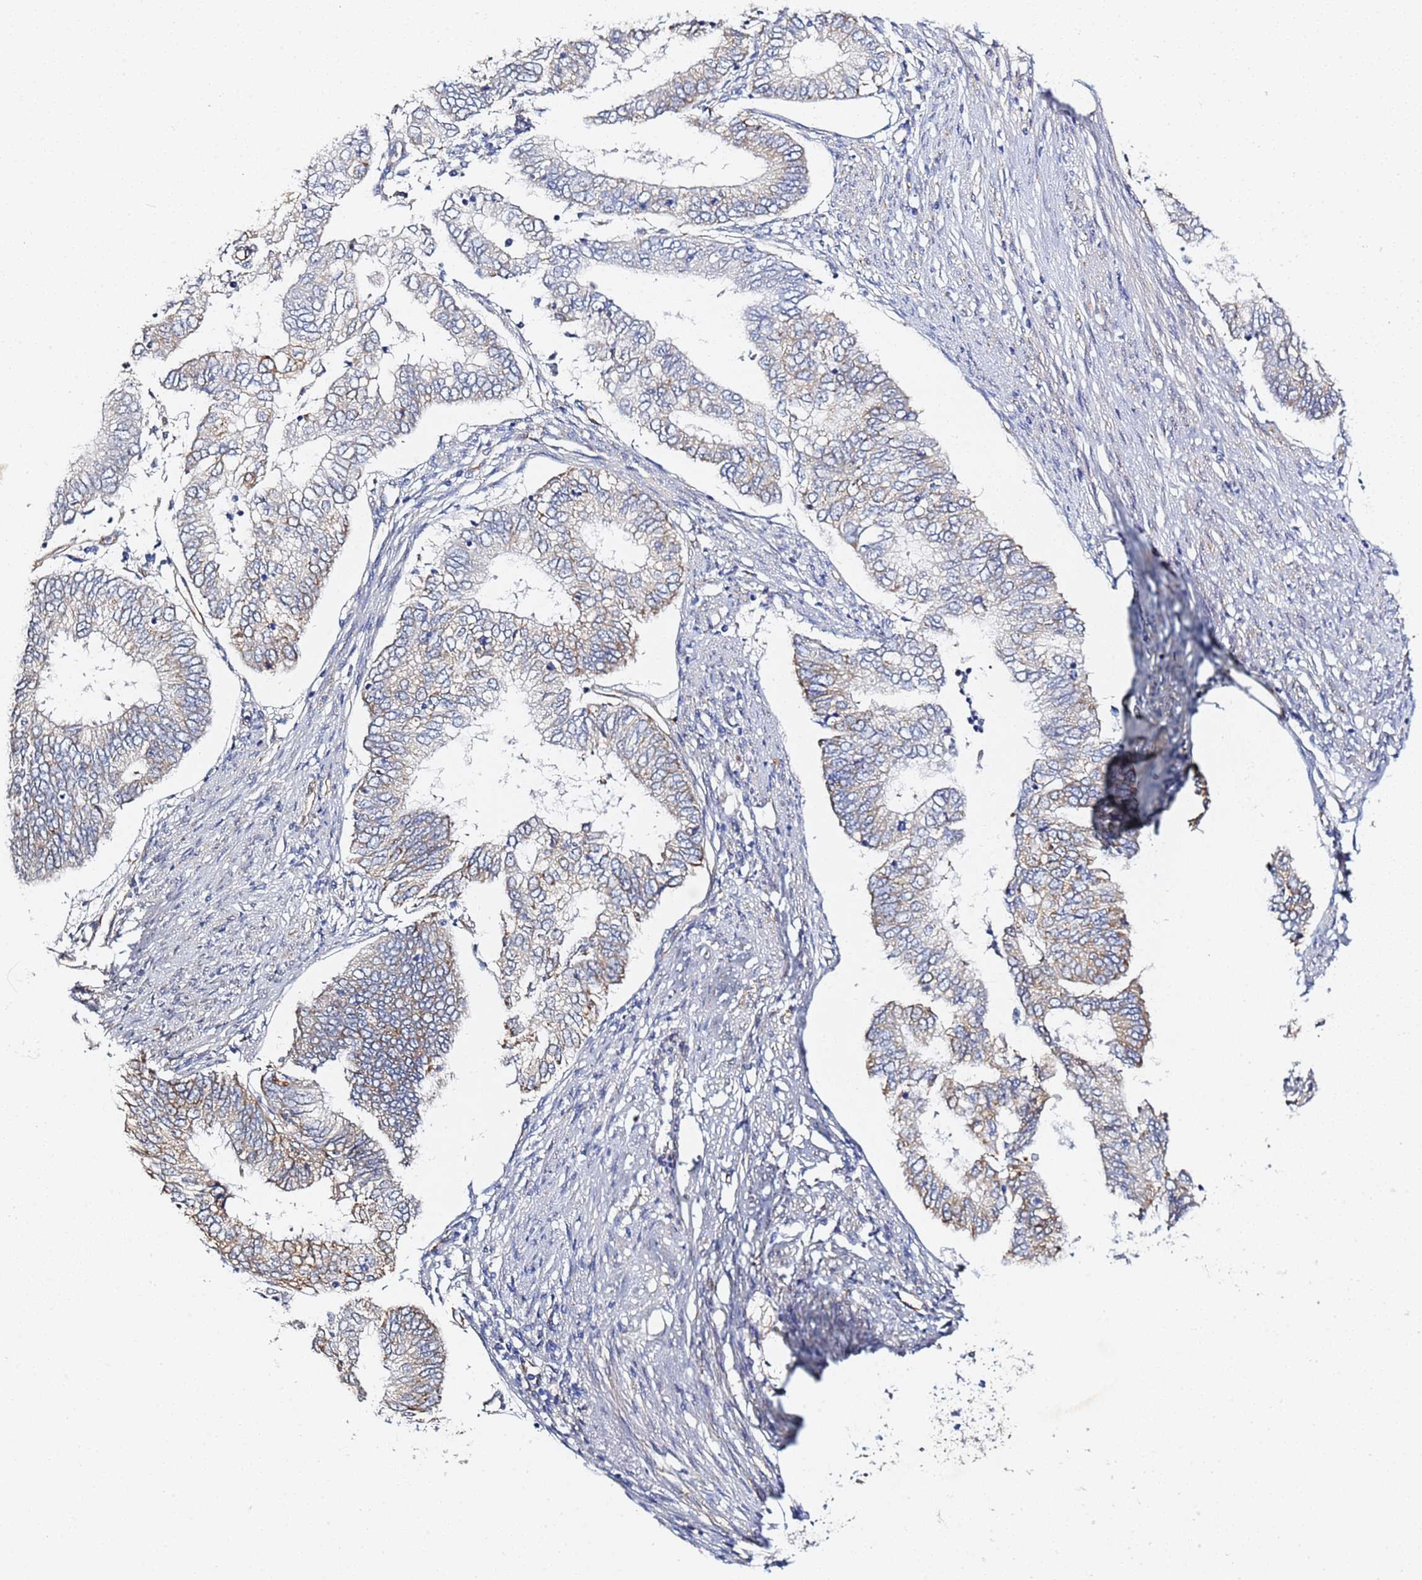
{"staining": {"intensity": "weak", "quantity": "25%-75%", "location": "cytoplasmic/membranous"}, "tissue": "endometrial cancer", "cell_type": "Tumor cells", "image_type": "cancer", "snomed": [{"axis": "morphology", "description": "Adenocarcinoma, NOS"}, {"axis": "topography", "description": "Endometrium"}], "caption": "A high-resolution histopathology image shows IHC staining of endometrial cancer (adenocarcinoma), which reveals weak cytoplasmic/membranous expression in approximately 25%-75% of tumor cells.", "gene": "GDAP2", "patient": {"sex": "female", "age": 68}}